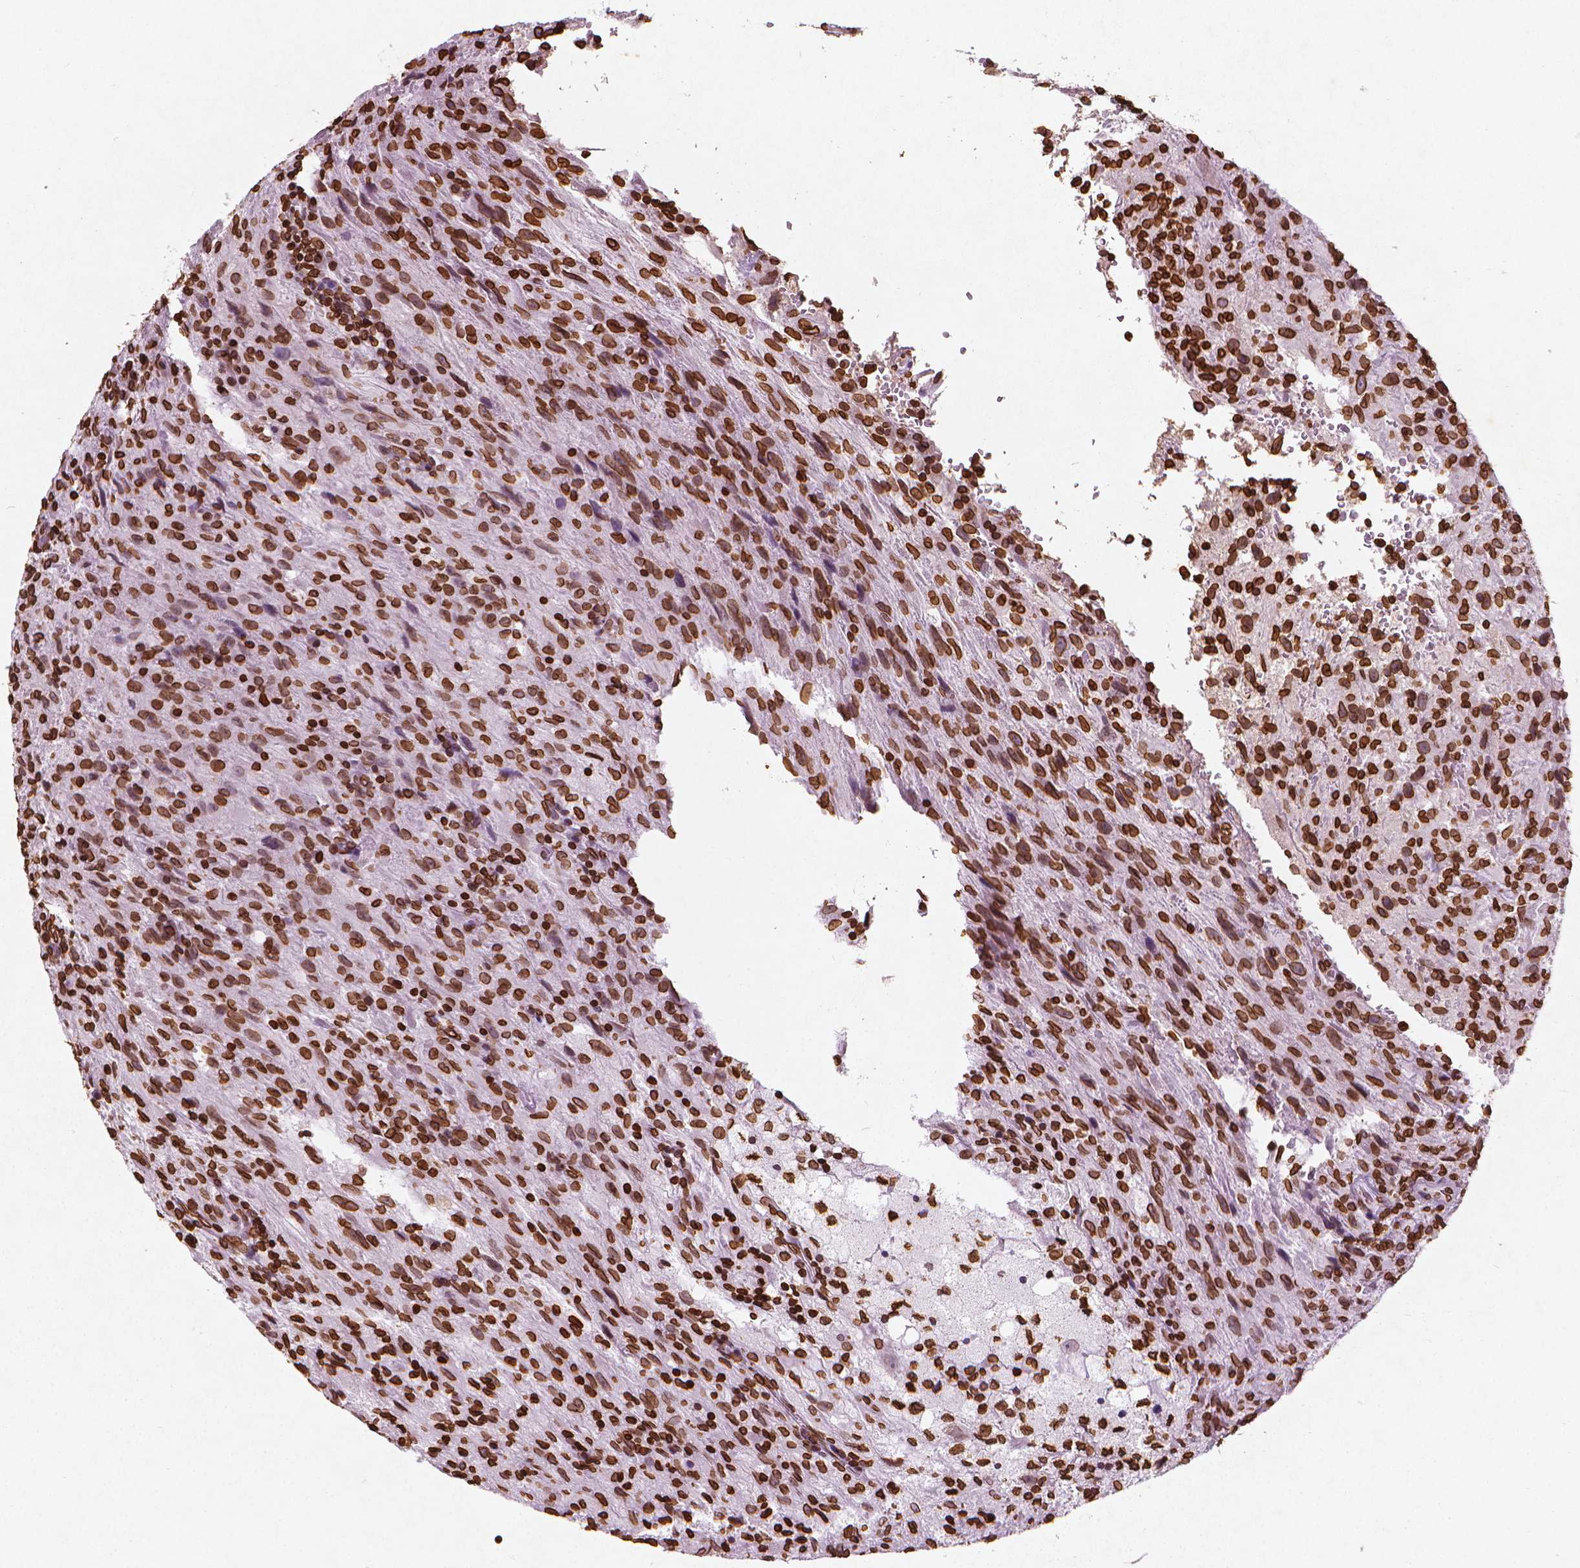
{"staining": {"intensity": "strong", "quantity": ">75%", "location": "cytoplasmic/membranous,nuclear"}, "tissue": "glioma", "cell_type": "Tumor cells", "image_type": "cancer", "snomed": [{"axis": "morphology", "description": "Glioma, malignant, High grade"}, {"axis": "topography", "description": "Brain"}], "caption": "A brown stain shows strong cytoplasmic/membranous and nuclear expression of a protein in malignant high-grade glioma tumor cells.", "gene": "LMNB1", "patient": {"sex": "male", "age": 68}}